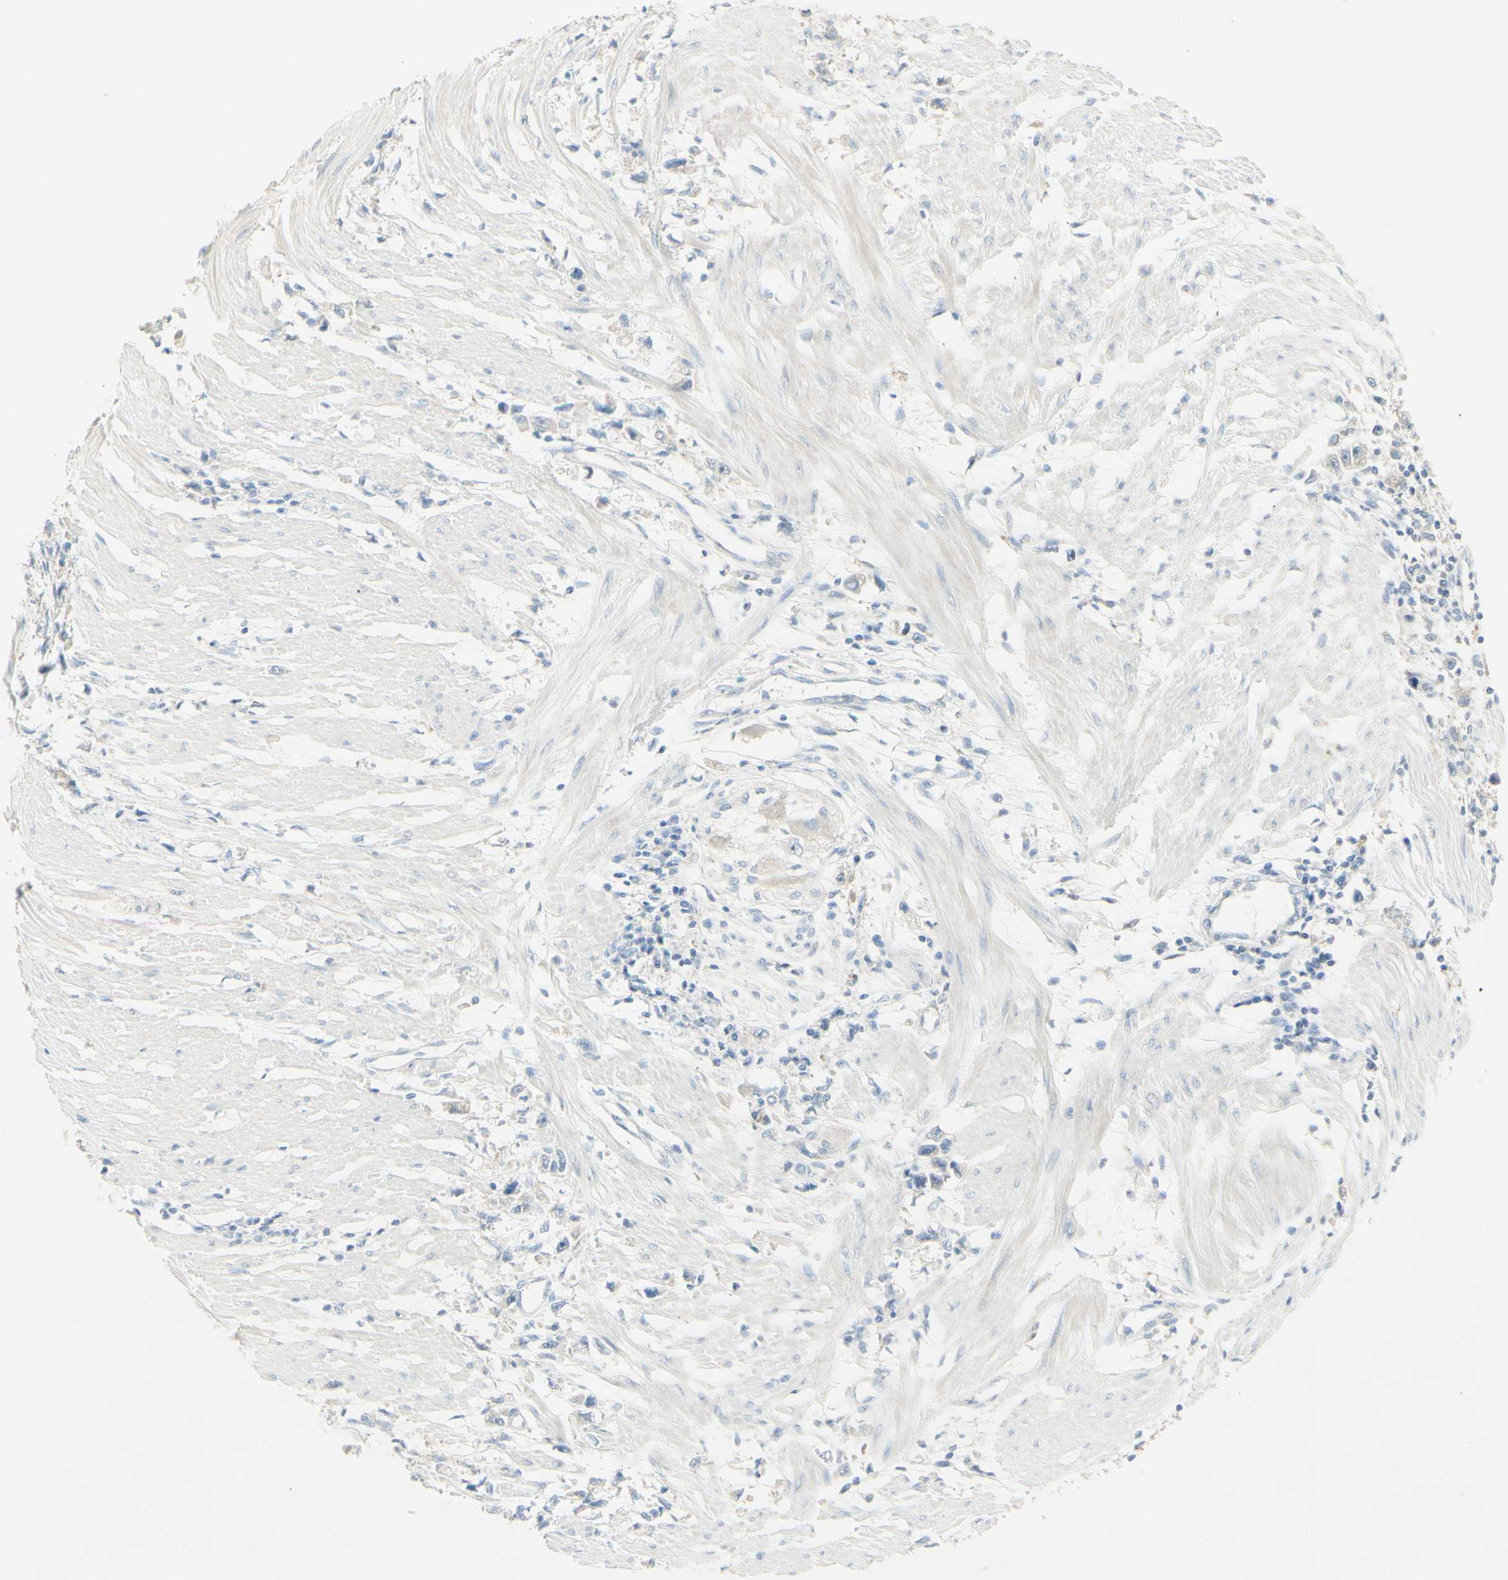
{"staining": {"intensity": "negative", "quantity": "none", "location": "none"}, "tissue": "stomach cancer", "cell_type": "Tumor cells", "image_type": "cancer", "snomed": [{"axis": "morphology", "description": "Adenocarcinoma, NOS"}, {"axis": "topography", "description": "Stomach"}], "caption": "The image exhibits no significant staining in tumor cells of stomach adenocarcinoma. The staining was performed using DAB to visualize the protein expression in brown, while the nuclei were stained in blue with hematoxylin (Magnification: 20x).", "gene": "ART3", "patient": {"sex": "female", "age": 59}}